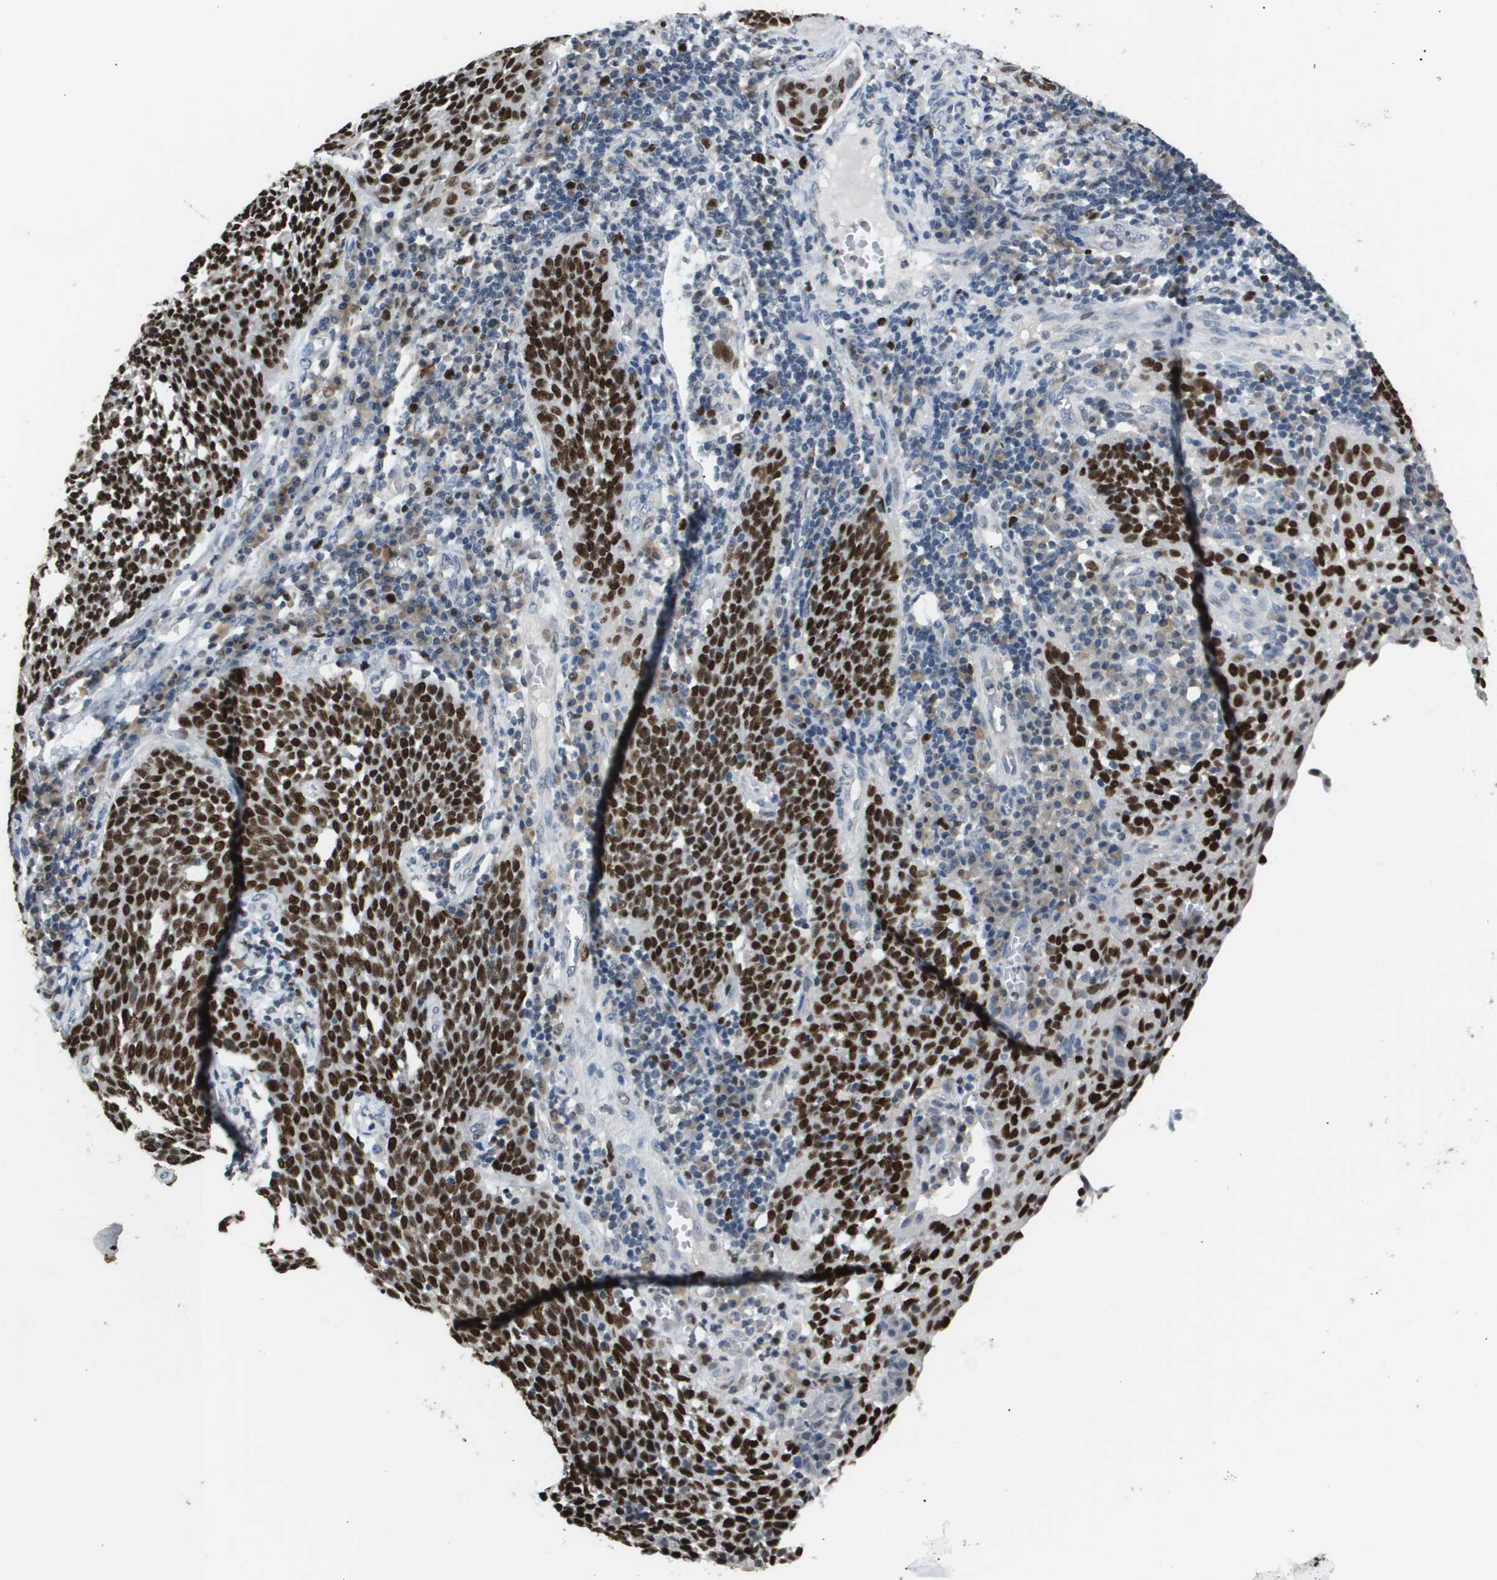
{"staining": {"intensity": "strong", "quantity": ">75%", "location": "nuclear"}, "tissue": "cervical cancer", "cell_type": "Tumor cells", "image_type": "cancer", "snomed": [{"axis": "morphology", "description": "Squamous cell carcinoma, NOS"}, {"axis": "topography", "description": "Cervix"}], "caption": "The histopathology image reveals staining of squamous cell carcinoma (cervical), revealing strong nuclear protein positivity (brown color) within tumor cells.", "gene": "ANAPC2", "patient": {"sex": "female", "age": 34}}